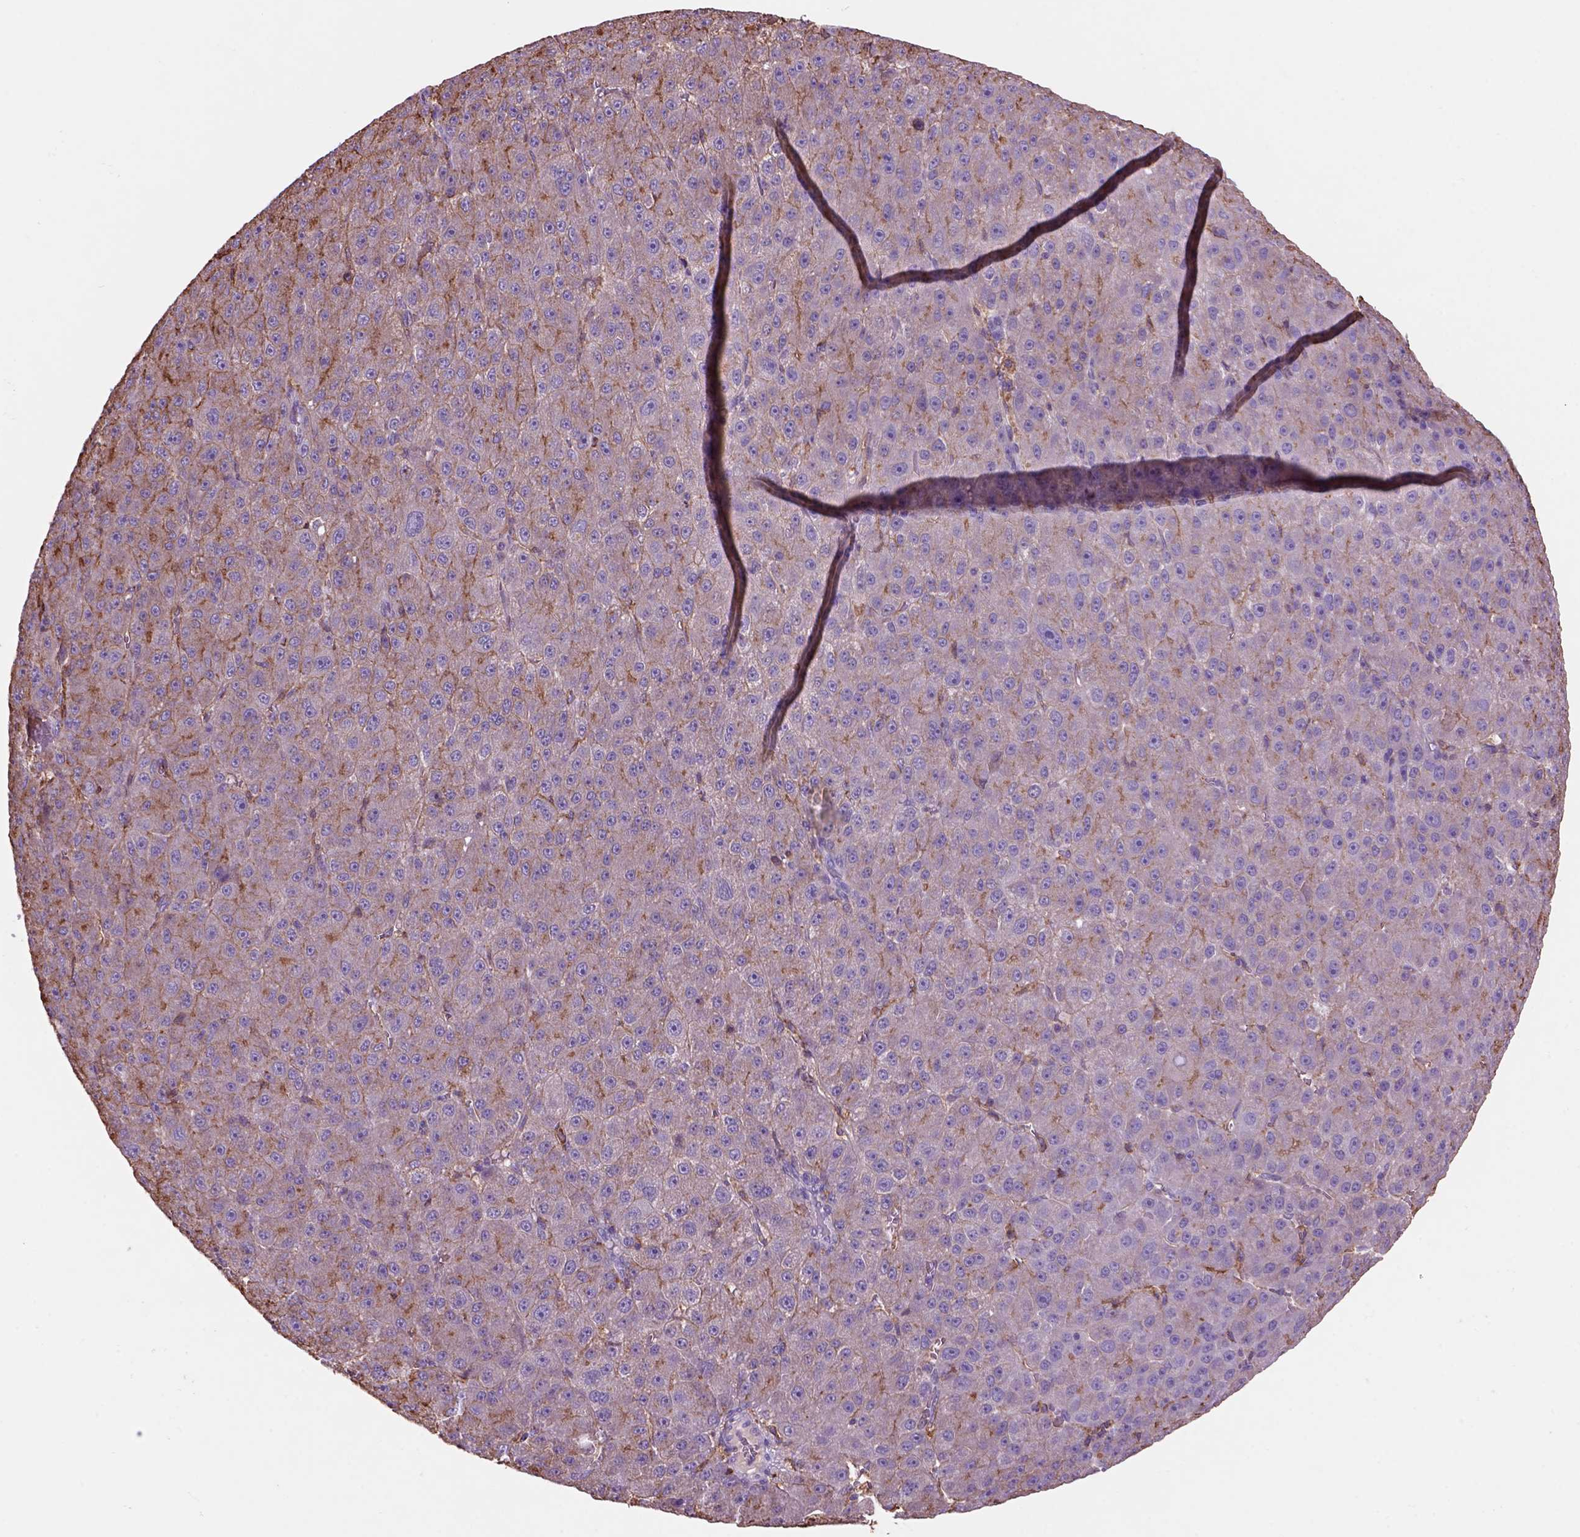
{"staining": {"intensity": "negative", "quantity": "none", "location": "none"}, "tissue": "liver cancer", "cell_type": "Tumor cells", "image_type": "cancer", "snomed": [{"axis": "morphology", "description": "Carcinoma, Hepatocellular, NOS"}, {"axis": "topography", "description": "Liver"}], "caption": "A high-resolution histopathology image shows immunohistochemistry (IHC) staining of liver cancer, which demonstrates no significant expression in tumor cells.", "gene": "CD14", "patient": {"sex": "male", "age": 67}}